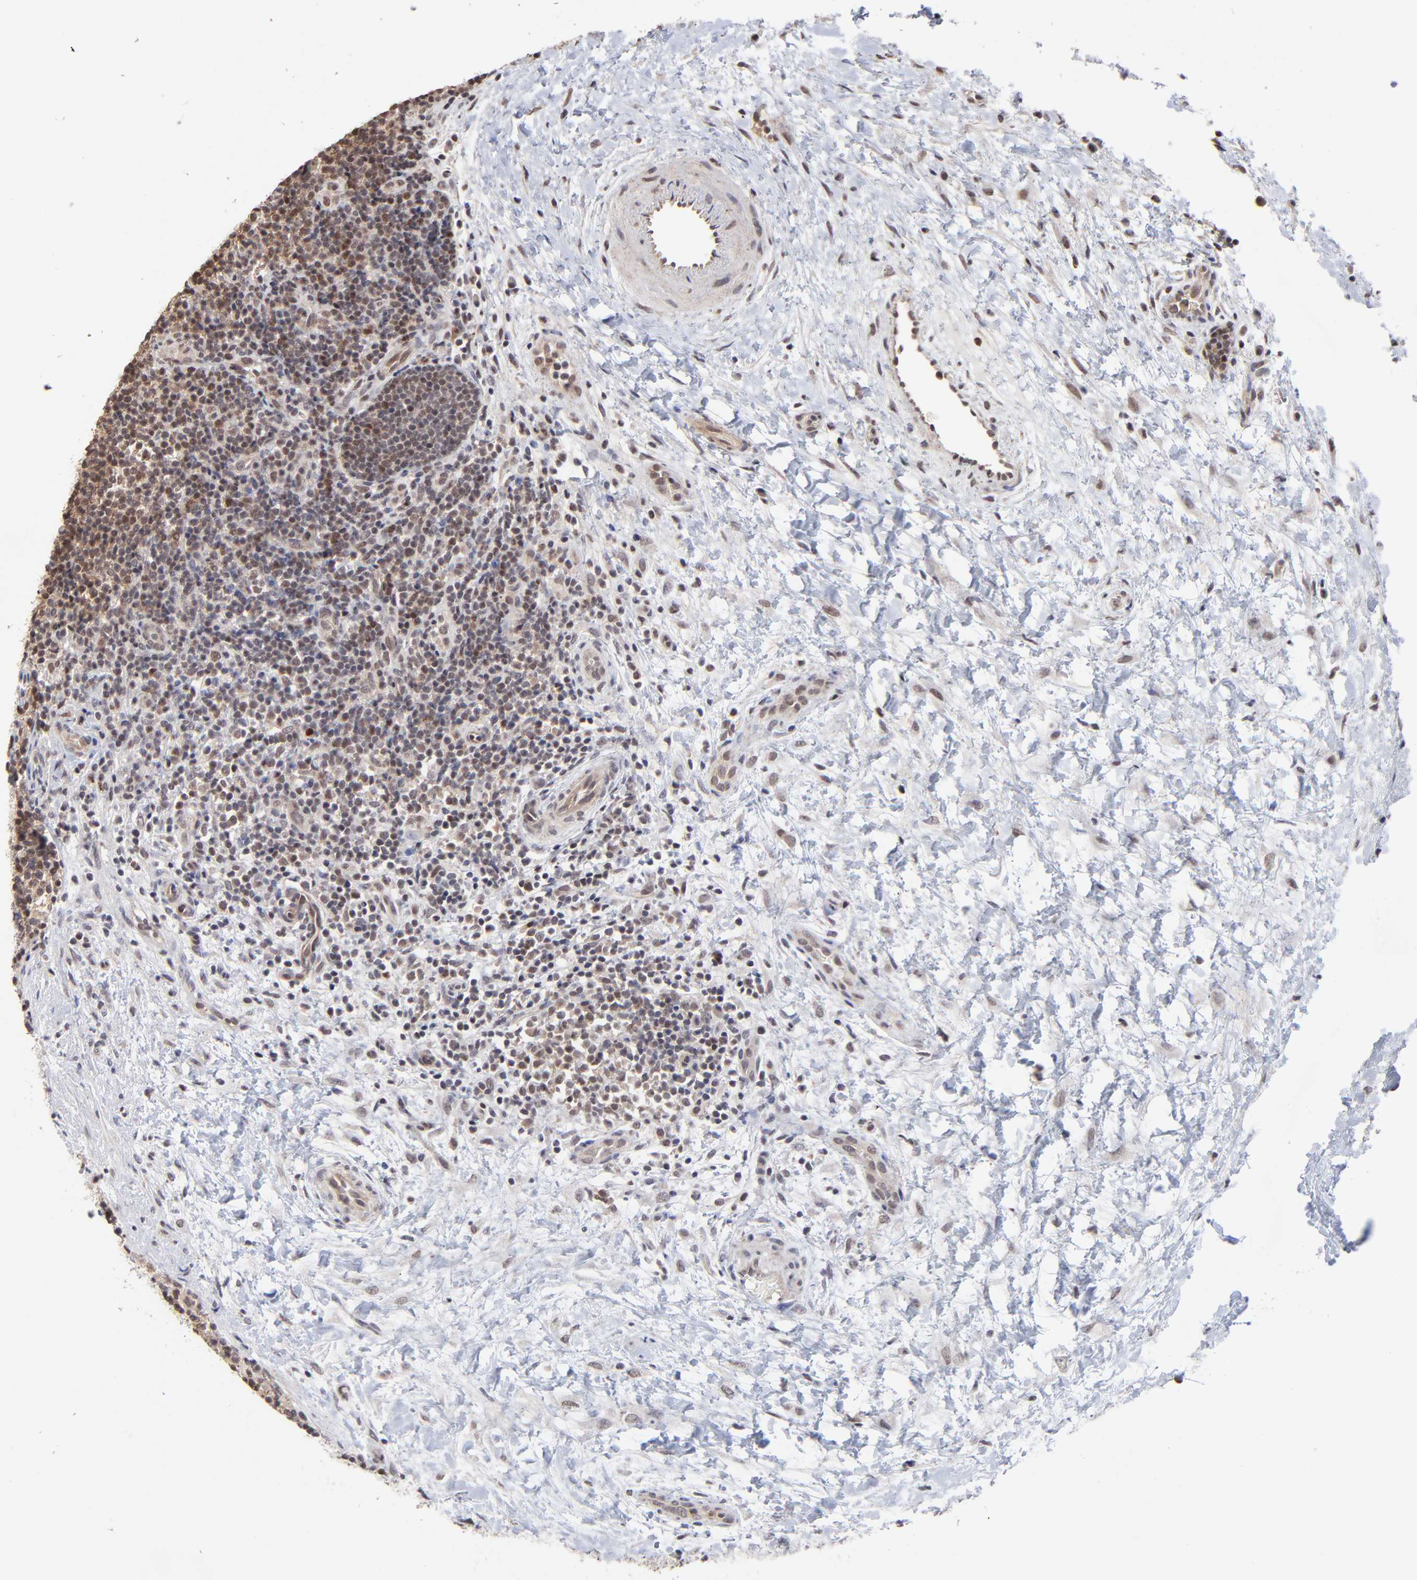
{"staining": {"intensity": "weak", "quantity": ">75%", "location": "nuclear"}, "tissue": "lymphoma", "cell_type": "Tumor cells", "image_type": "cancer", "snomed": [{"axis": "morphology", "description": "Malignant lymphoma, non-Hodgkin's type, Low grade"}, {"axis": "topography", "description": "Lymph node"}], "caption": "Lymphoma tissue reveals weak nuclear positivity in approximately >75% of tumor cells (DAB IHC, brown staining for protein, blue staining for nuclei).", "gene": "ZNF419", "patient": {"sex": "female", "age": 76}}